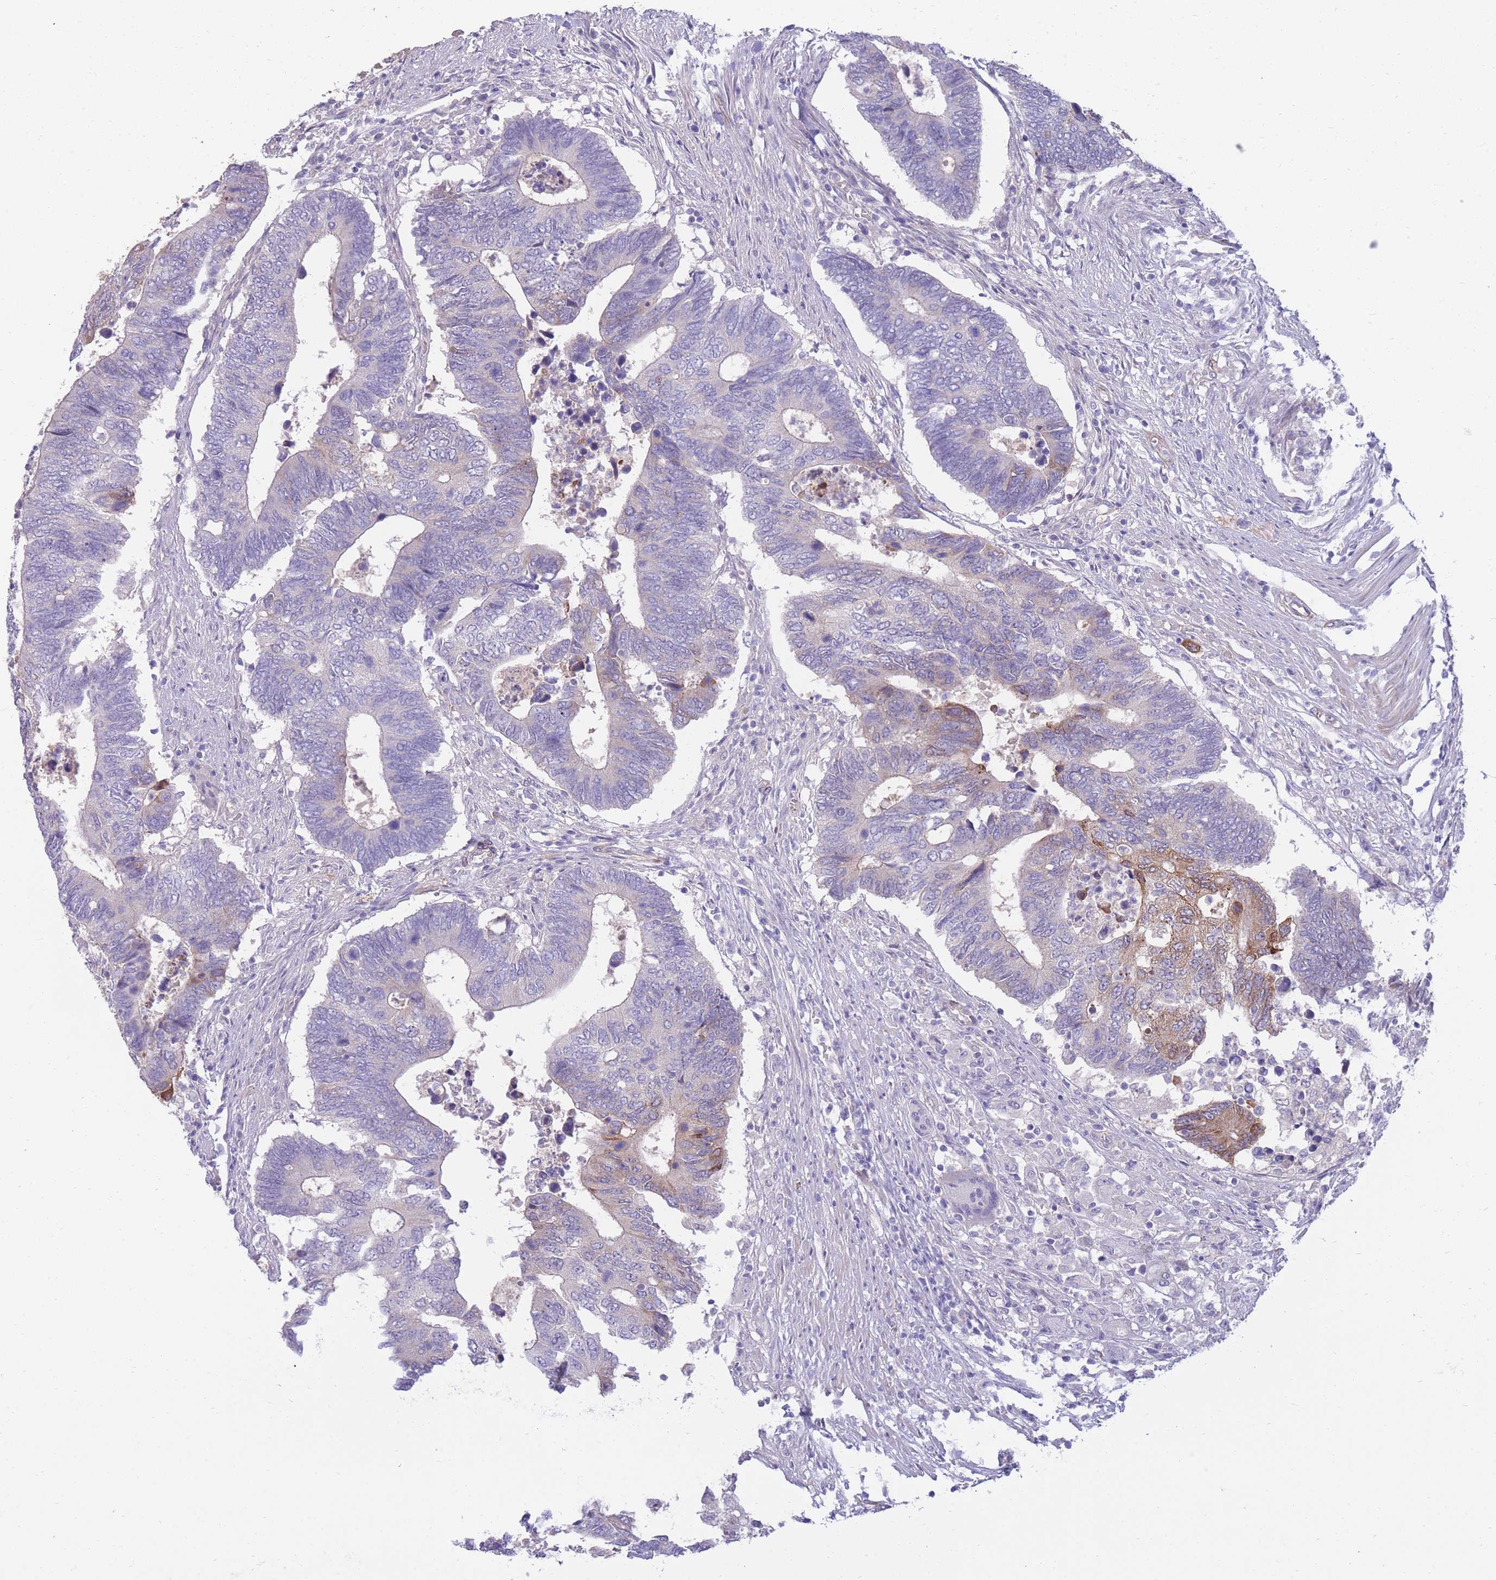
{"staining": {"intensity": "moderate", "quantity": "<25%", "location": "cytoplasmic/membranous"}, "tissue": "colorectal cancer", "cell_type": "Tumor cells", "image_type": "cancer", "snomed": [{"axis": "morphology", "description": "Adenocarcinoma, NOS"}, {"axis": "topography", "description": "Colon"}], "caption": "Colorectal adenocarcinoma was stained to show a protein in brown. There is low levels of moderate cytoplasmic/membranous positivity in about <25% of tumor cells. The staining was performed using DAB, with brown indicating positive protein expression. Nuclei are stained blue with hematoxylin.", "gene": "RGS11", "patient": {"sex": "male", "age": 87}}